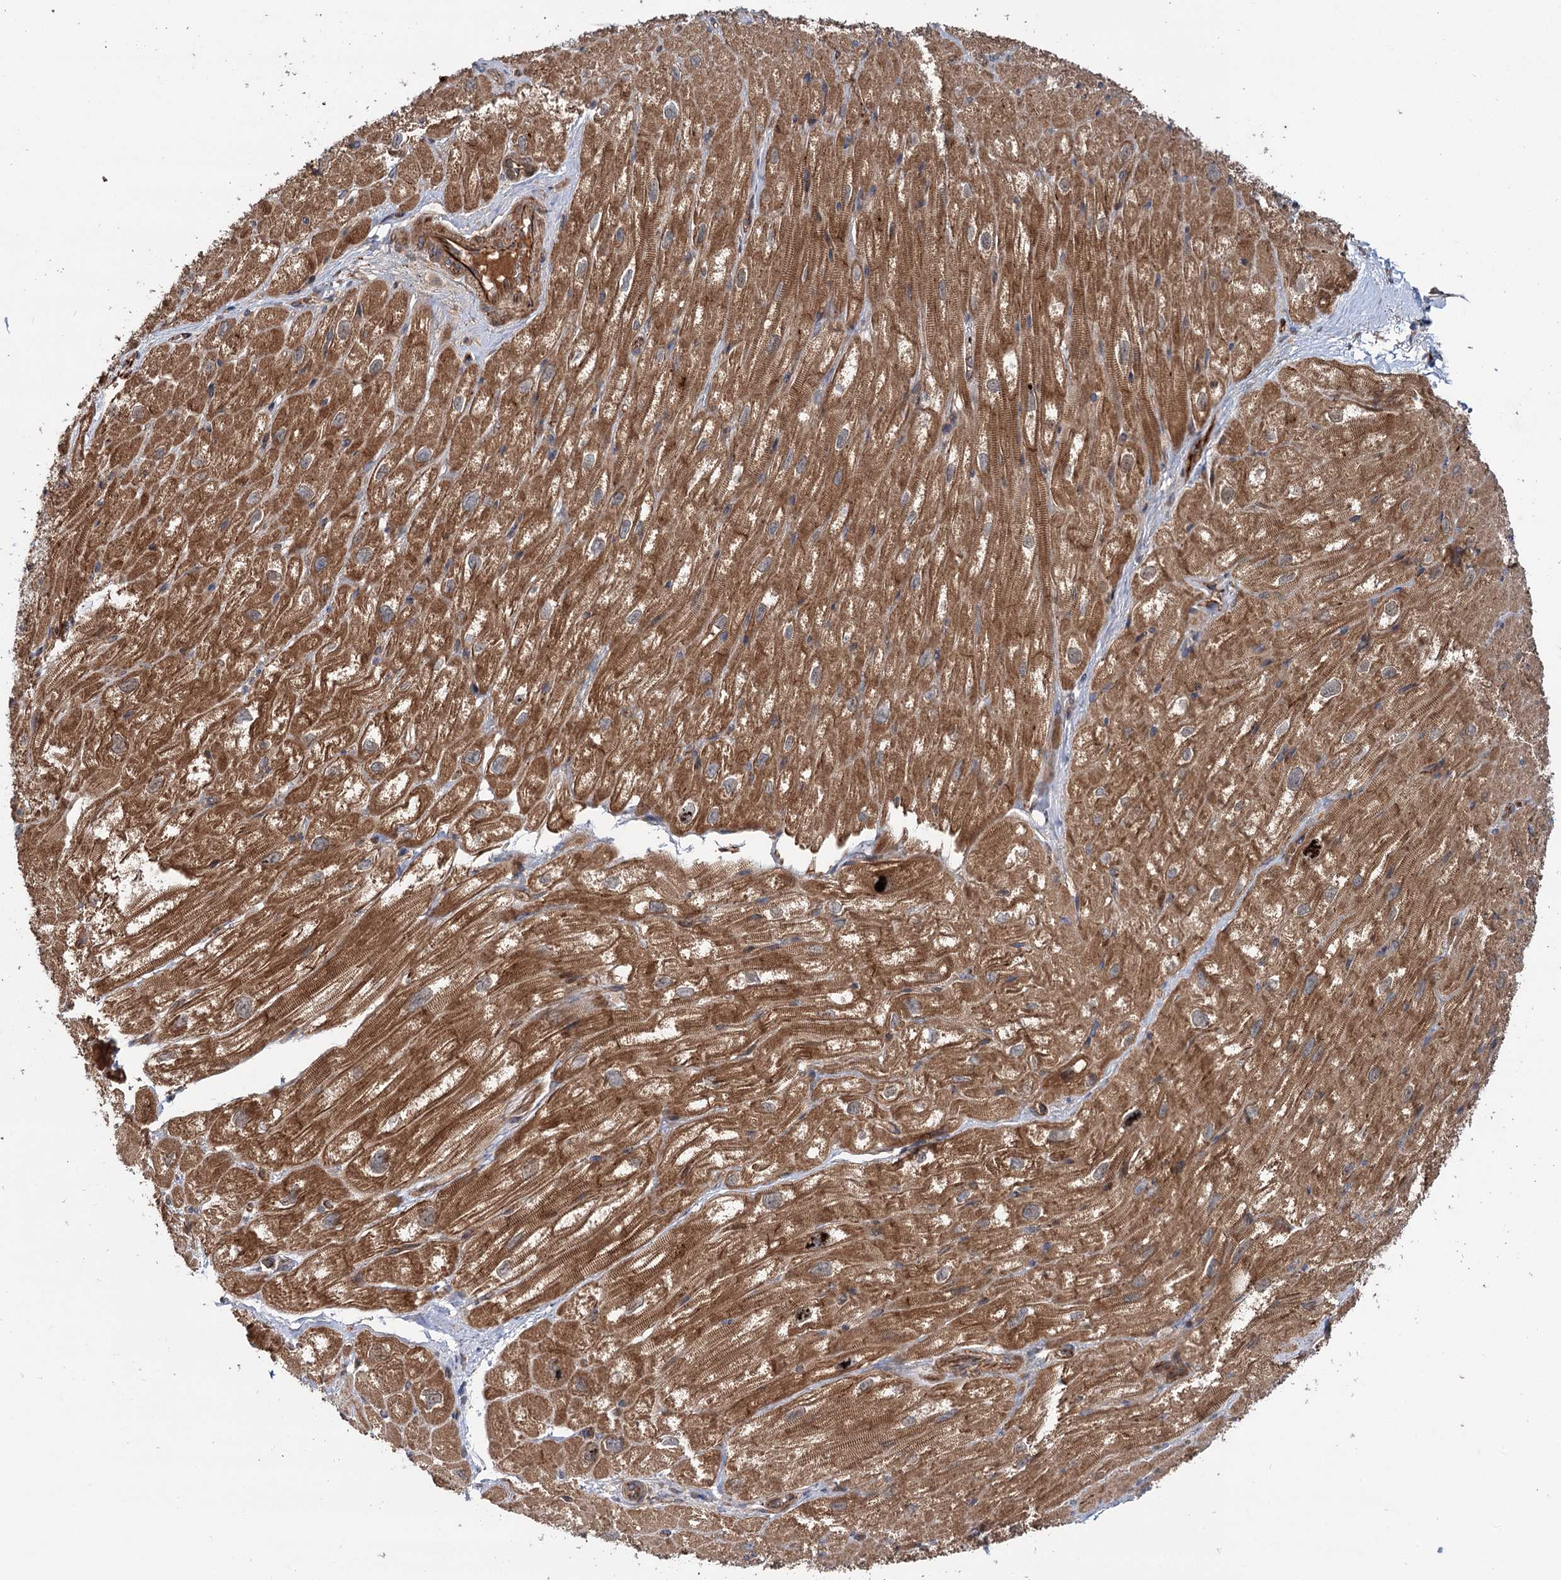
{"staining": {"intensity": "strong", "quantity": ">75%", "location": "cytoplasmic/membranous"}, "tissue": "heart muscle", "cell_type": "Cardiomyocytes", "image_type": "normal", "snomed": [{"axis": "morphology", "description": "Normal tissue, NOS"}, {"axis": "topography", "description": "Heart"}], "caption": "Immunohistochemistry (IHC) micrograph of normal heart muscle stained for a protein (brown), which demonstrates high levels of strong cytoplasmic/membranous positivity in about >75% of cardiomyocytes.", "gene": "ADGRG4", "patient": {"sex": "male", "age": 50}}